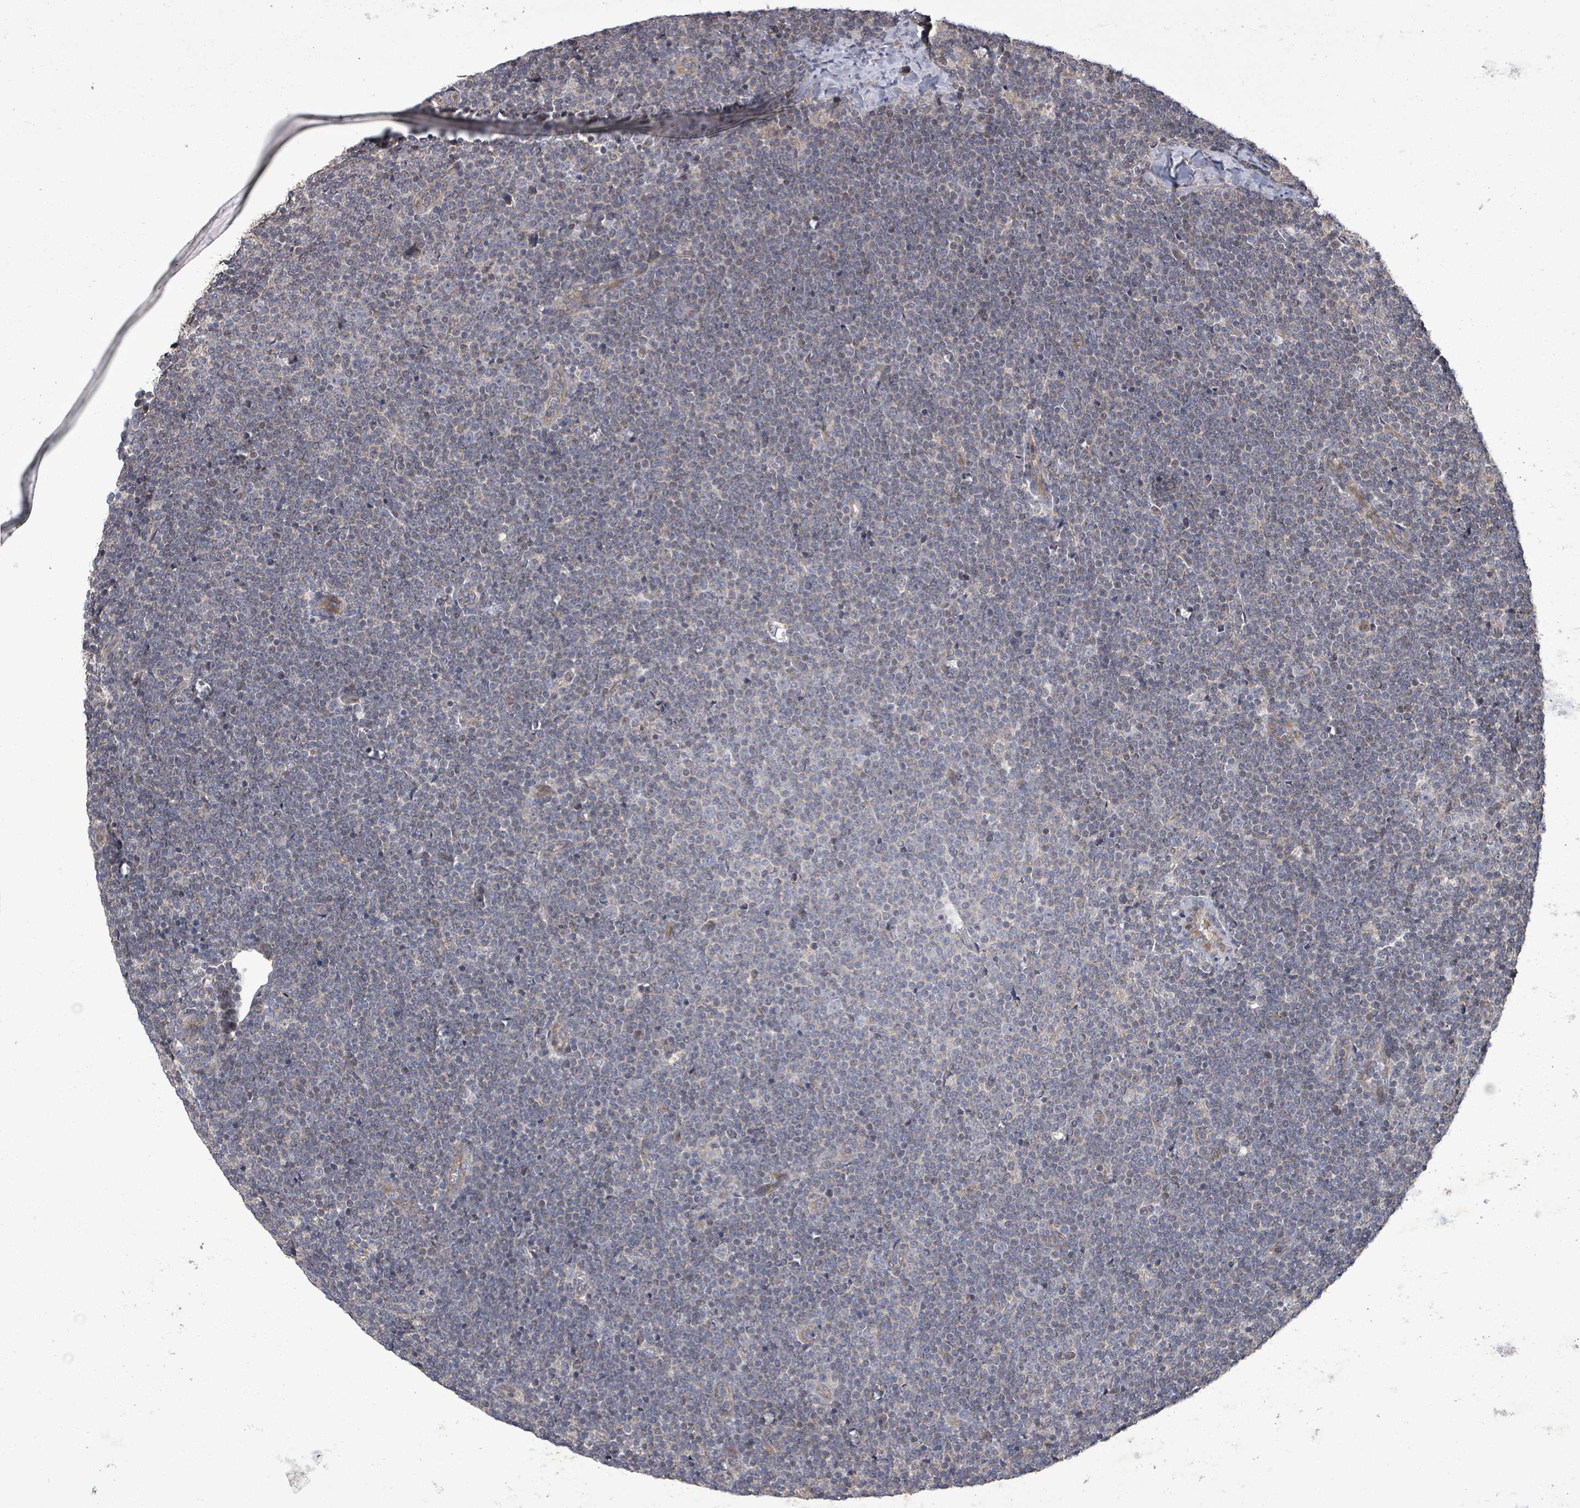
{"staining": {"intensity": "weak", "quantity": "<25%", "location": "nuclear"}, "tissue": "lymphoma", "cell_type": "Tumor cells", "image_type": "cancer", "snomed": [{"axis": "morphology", "description": "Malignant lymphoma, non-Hodgkin's type, Low grade"}, {"axis": "topography", "description": "Lymph node"}], "caption": "Lymphoma stained for a protein using immunohistochemistry exhibits no positivity tumor cells.", "gene": "KRTAP27-1", "patient": {"sex": "male", "age": 48}}